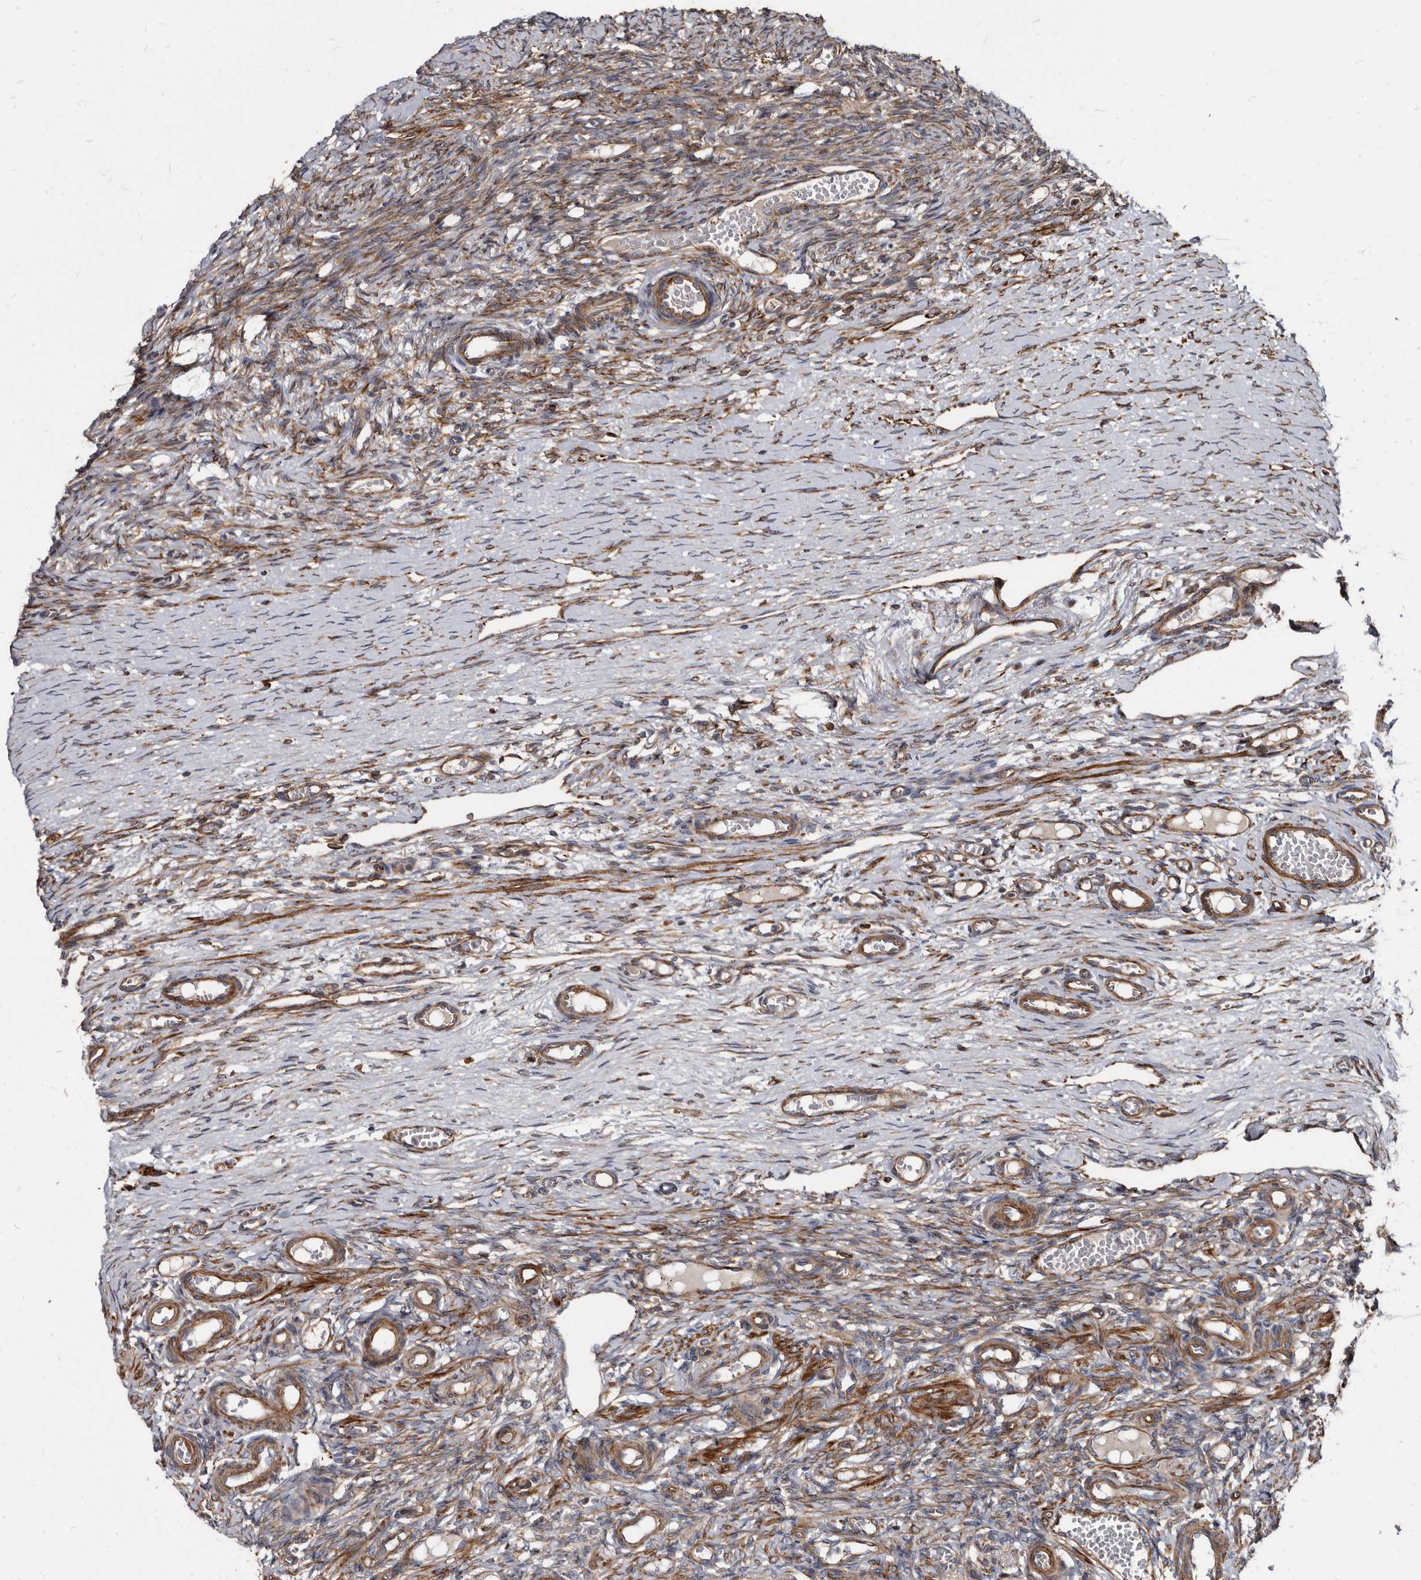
{"staining": {"intensity": "weak", "quantity": "<25%", "location": "cytoplasmic/membranous"}, "tissue": "ovary", "cell_type": "Ovarian stroma cells", "image_type": "normal", "snomed": [{"axis": "morphology", "description": "Adenocarcinoma, NOS"}, {"axis": "topography", "description": "Endometrium"}], "caption": "This is a photomicrograph of immunohistochemistry (IHC) staining of benign ovary, which shows no staining in ovarian stroma cells. (Brightfield microscopy of DAB immunohistochemistry at high magnification).", "gene": "KCTD20", "patient": {"sex": "female", "age": 32}}